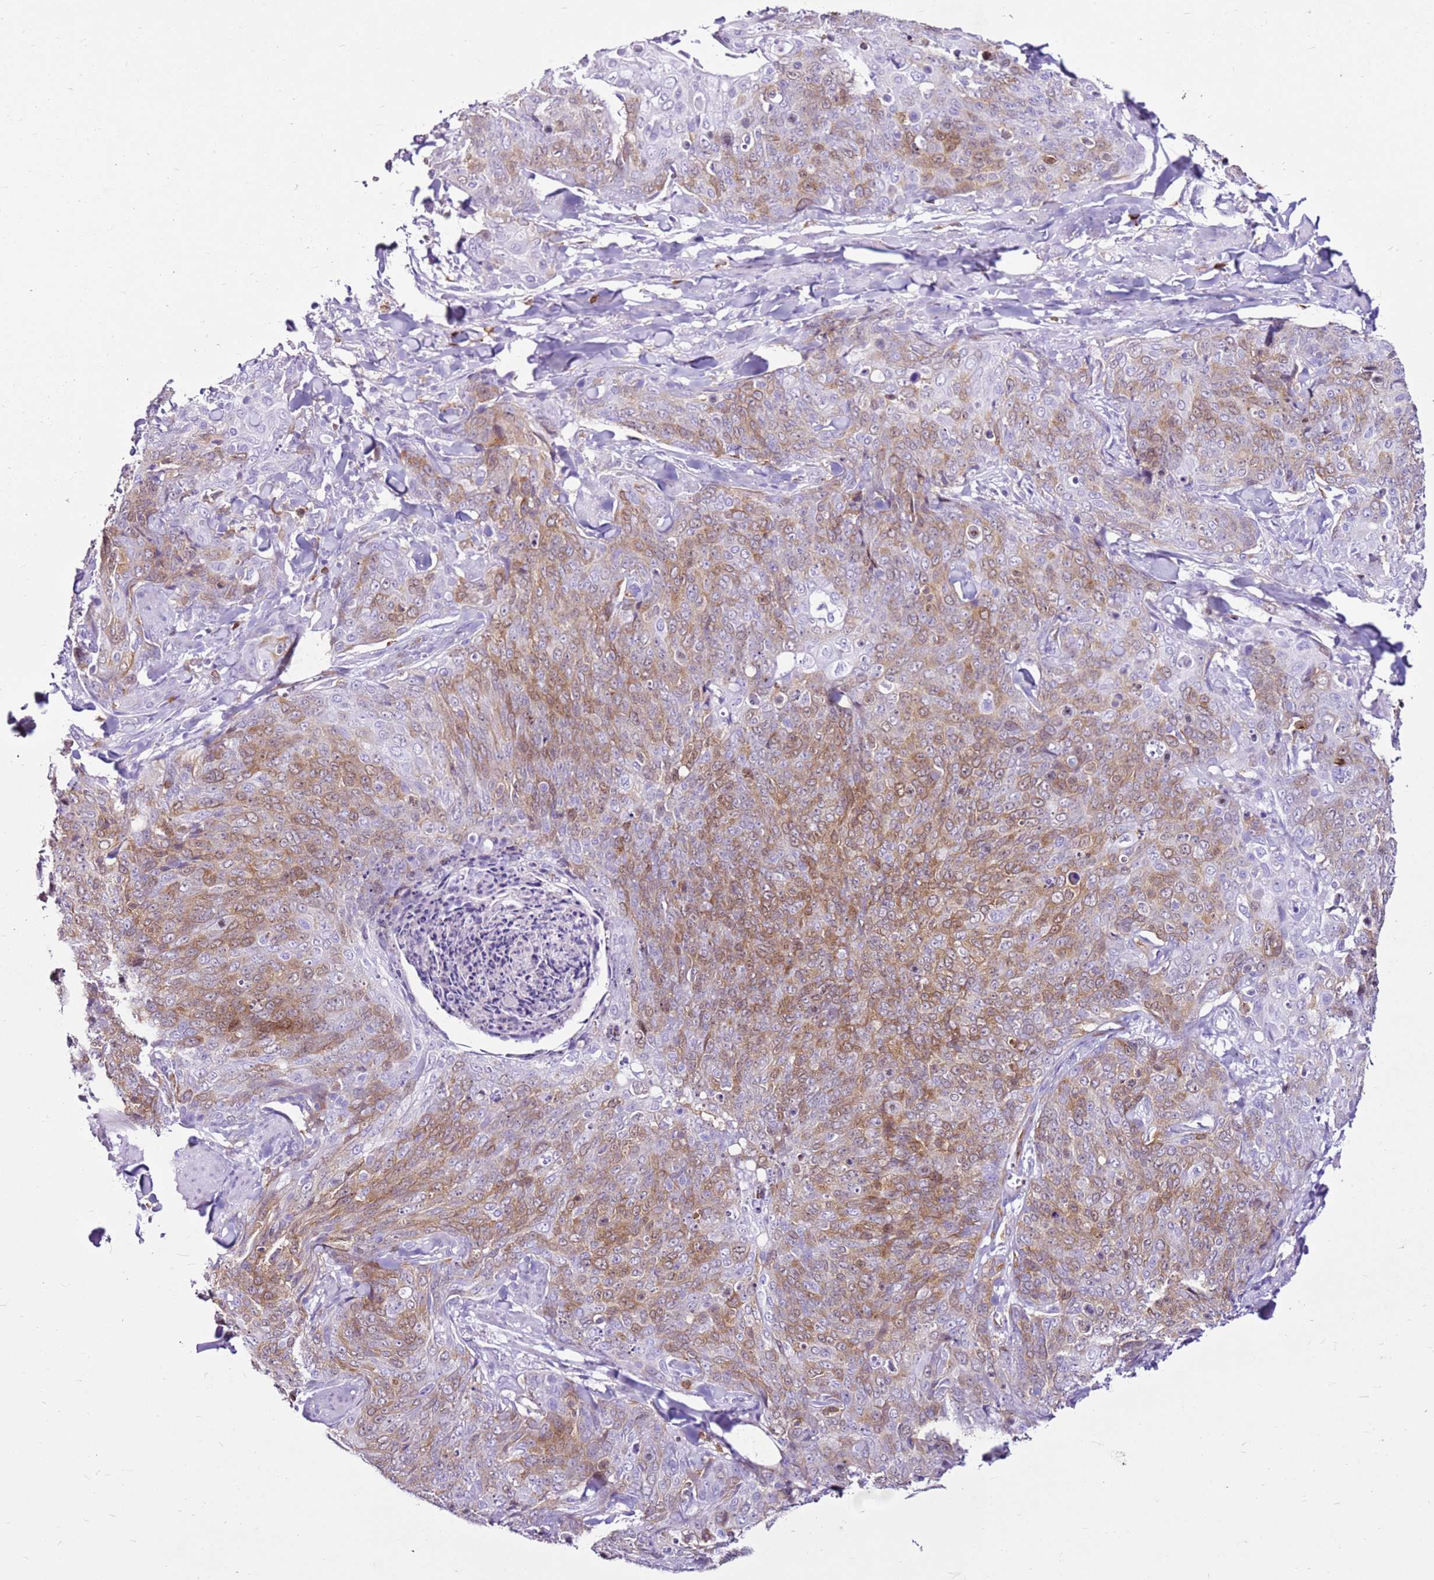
{"staining": {"intensity": "moderate", "quantity": "25%-75%", "location": "cytoplasmic/membranous,nuclear"}, "tissue": "skin cancer", "cell_type": "Tumor cells", "image_type": "cancer", "snomed": [{"axis": "morphology", "description": "Squamous cell carcinoma, NOS"}, {"axis": "topography", "description": "Skin"}, {"axis": "topography", "description": "Vulva"}], "caption": "Protein analysis of skin squamous cell carcinoma tissue reveals moderate cytoplasmic/membranous and nuclear staining in about 25%-75% of tumor cells.", "gene": "SPC25", "patient": {"sex": "female", "age": 85}}